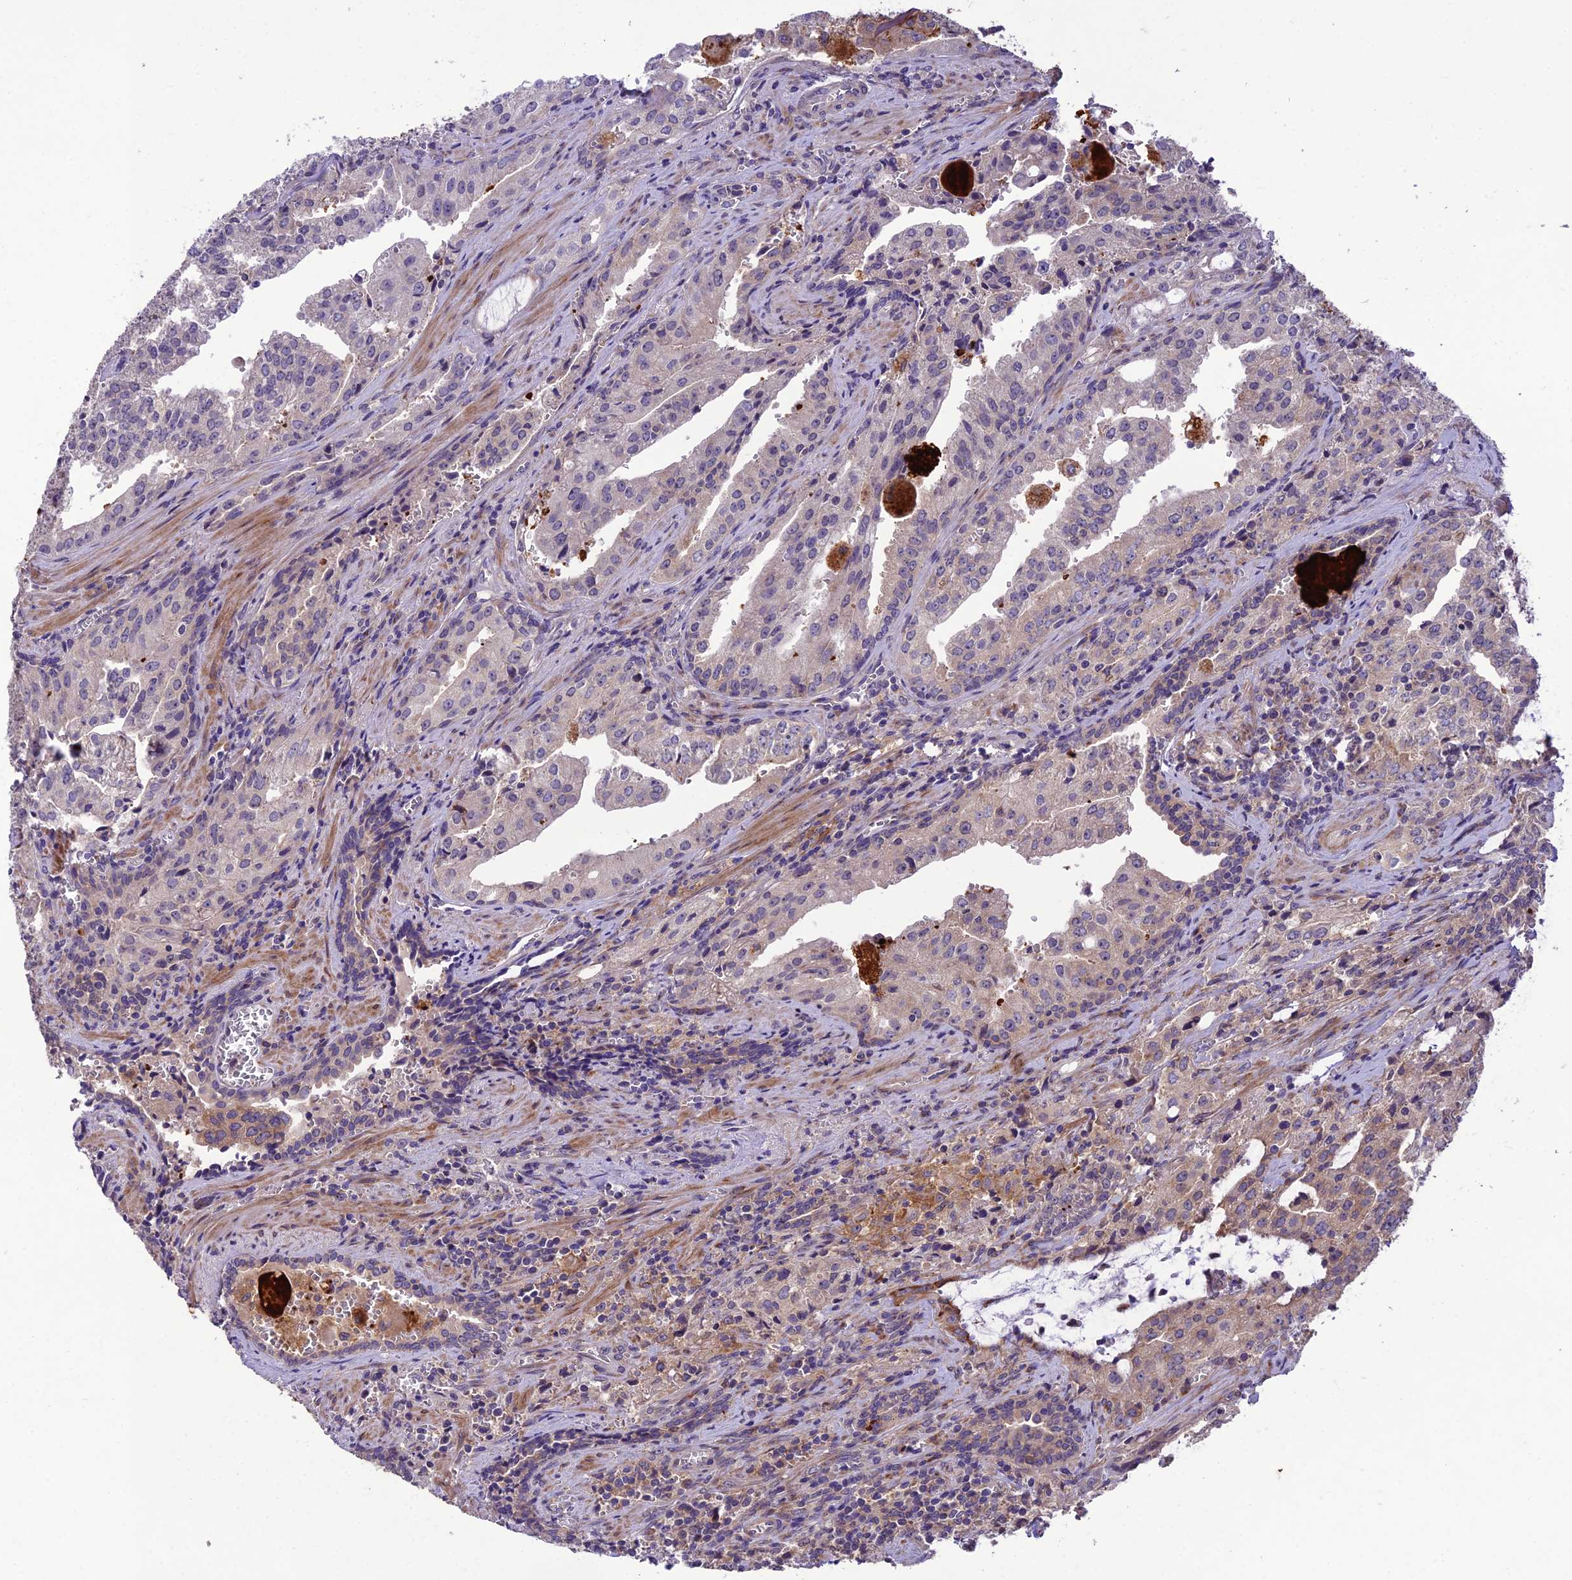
{"staining": {"intensity": "weak", "quantity": "<25%", "location": "cytoplasmic/membranous"}, "tissue": "prostate cancer", "cell_type": "Tumor cells", "image_type": "cancer", "snomed": [{"axis": "morphology", "description": "Adenocarcinoma, High grade"}, {"axis": "topography", "description": "Prostate"}], "caption": "There is no significant staining in tumor cells of prostate cancer.", "gene": "CENPL", "patient": {"sex": "male", "age": 68}}